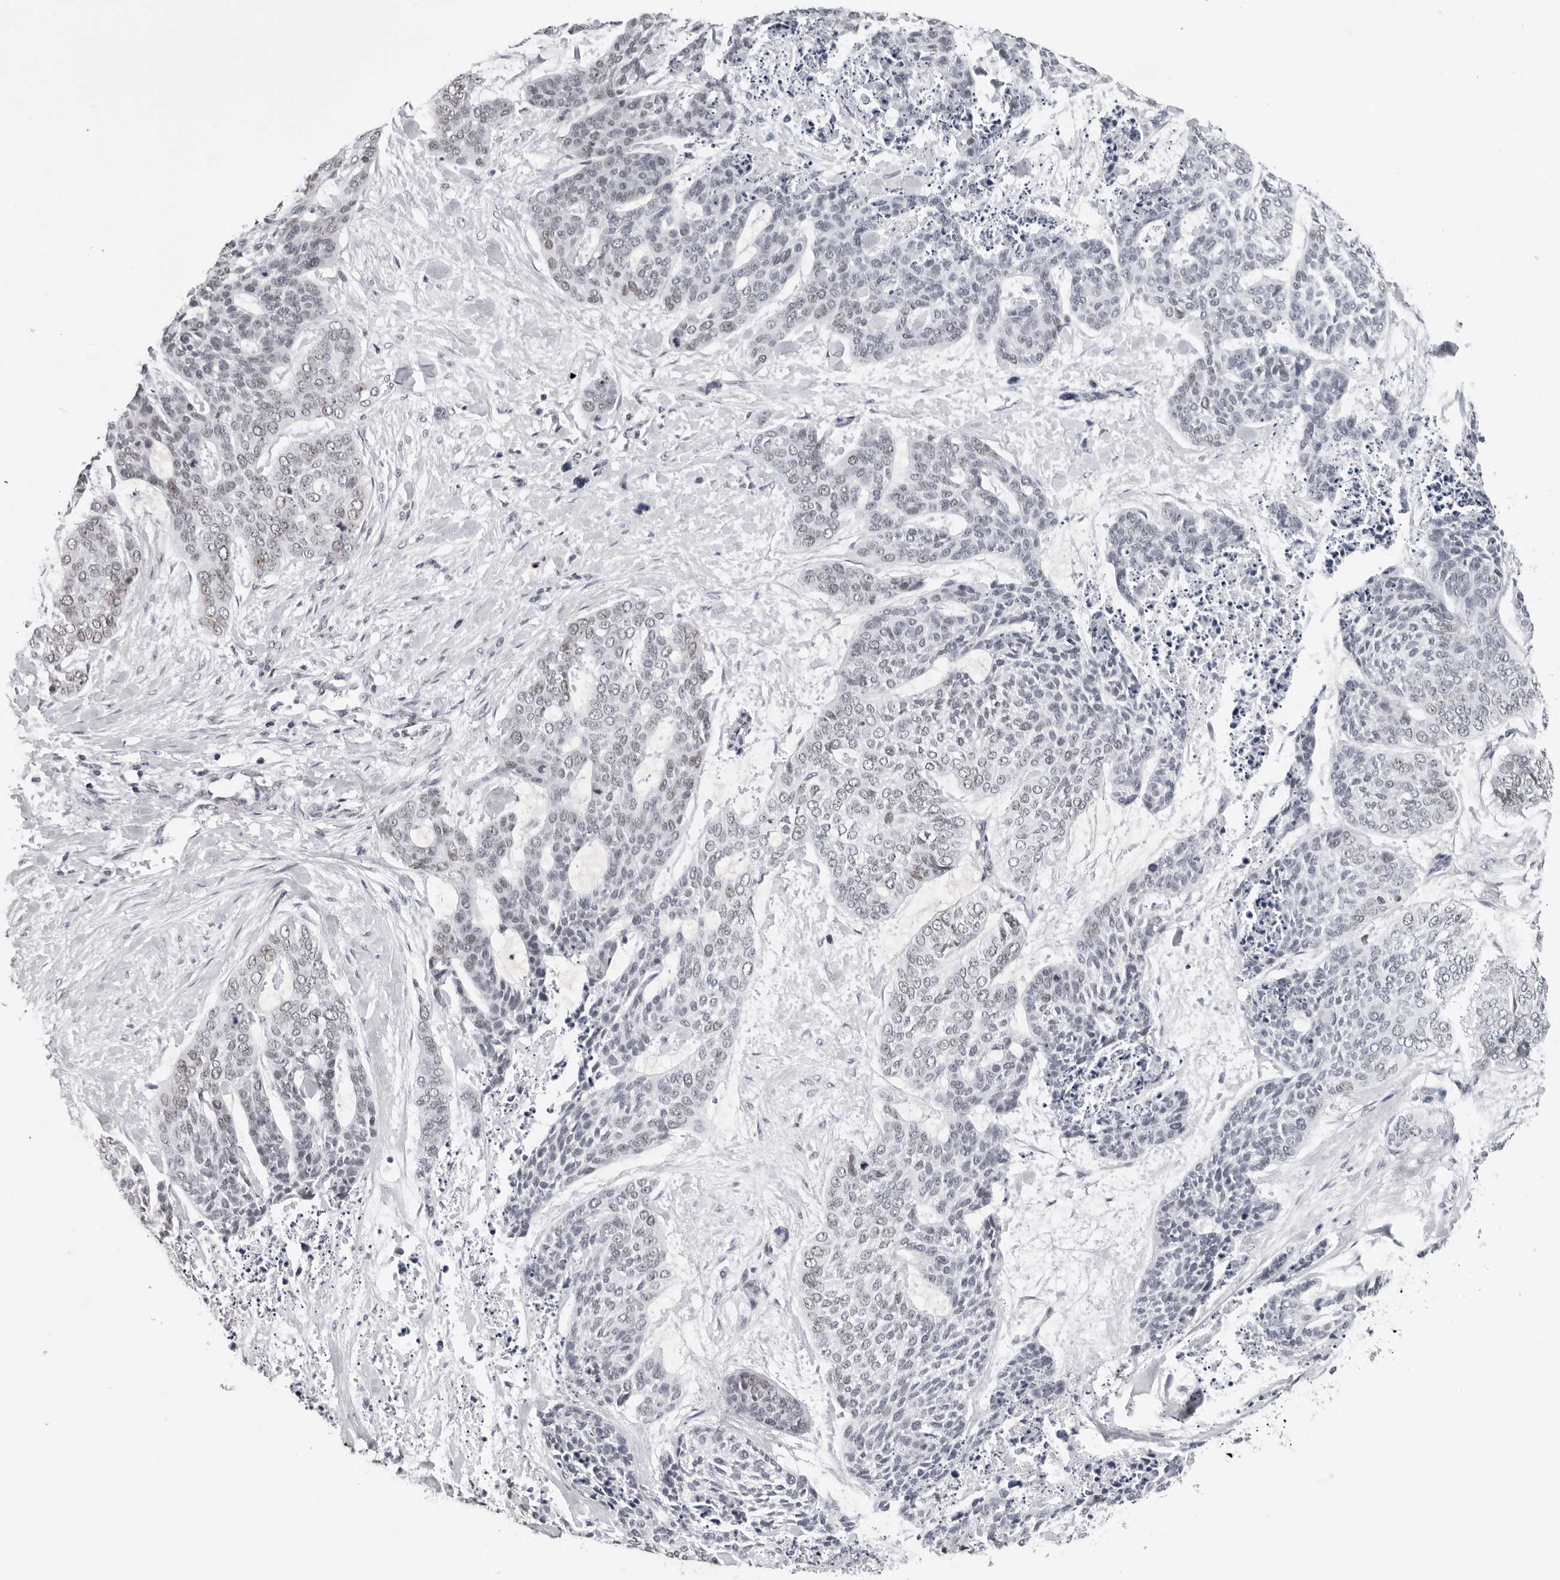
{"staining": {"intensity": "weak", "quantity": "<25%", "location": "nuclear"}, "tissue": "skin cancer", "cell_type": "Tumor cells", "image_type": "cancer", "snomed": [{"axis": "morphology", "description": "Basal cell carcinoma"}, {"axis": "topography", "description": "Skin"}], "caption": "A high-resolution image shows immunohistochemistry (IHC) staining of skin basal cell carcinoma, which shows no significant positivity in tumor cells.", "gene": "USP1", "patient": {"sex": "female", "age": 64}}